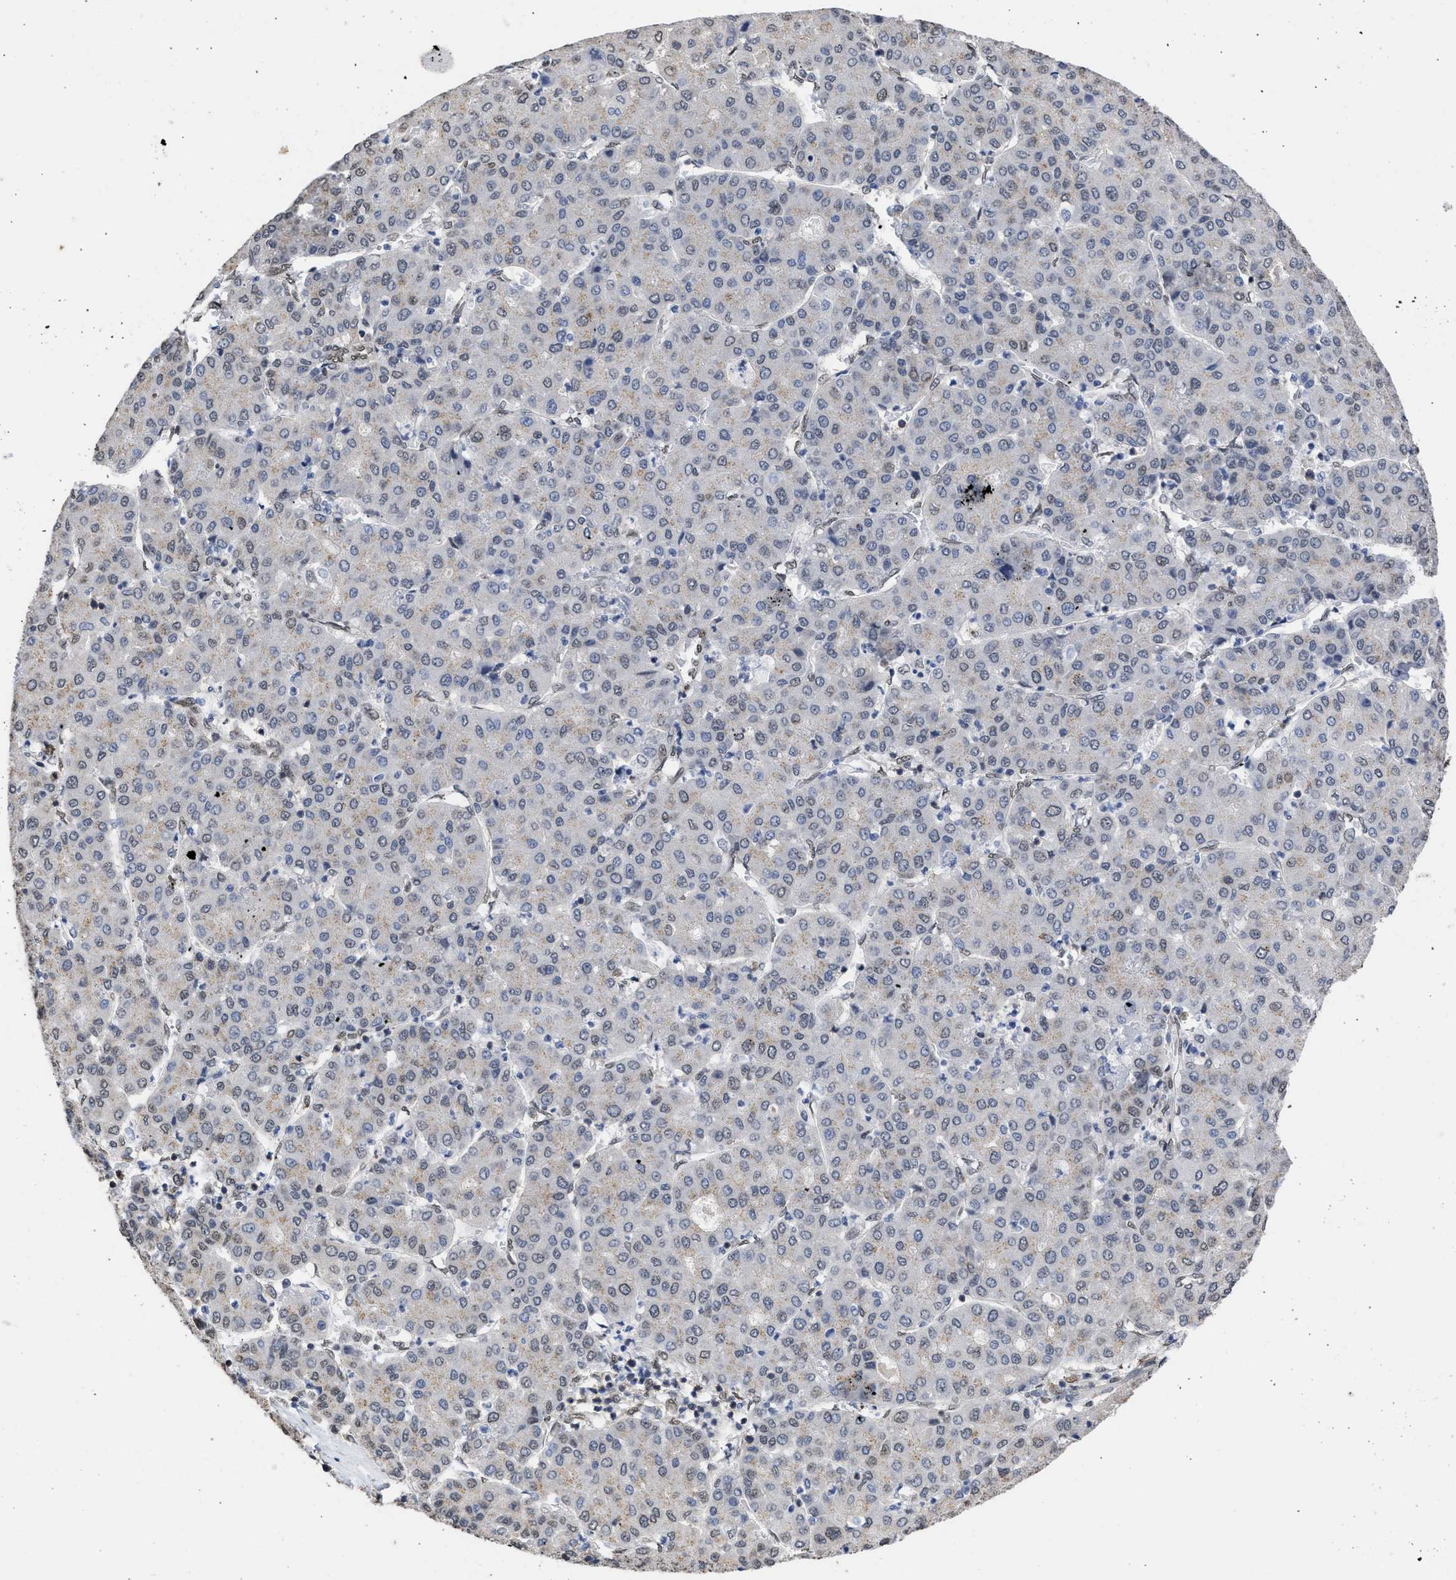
{"staining": {"intensity": "negative", "quantity": "none", "location": "none"}, "tissue": "liver cancer", "cell_type": "Tumor cells", "image_type": "cancer", "snomed": [{"axis": "morphology", "description": "Carcinoma, Hepatocellular, NOS"}, {"axis": "topography", "description": "Liver"}], "caption": "Micrograph shows no protein positivity in tumor cells of liver cancer tissue.", "gene": "NUP35", "patient": {"sex": "male", "age": 65}}